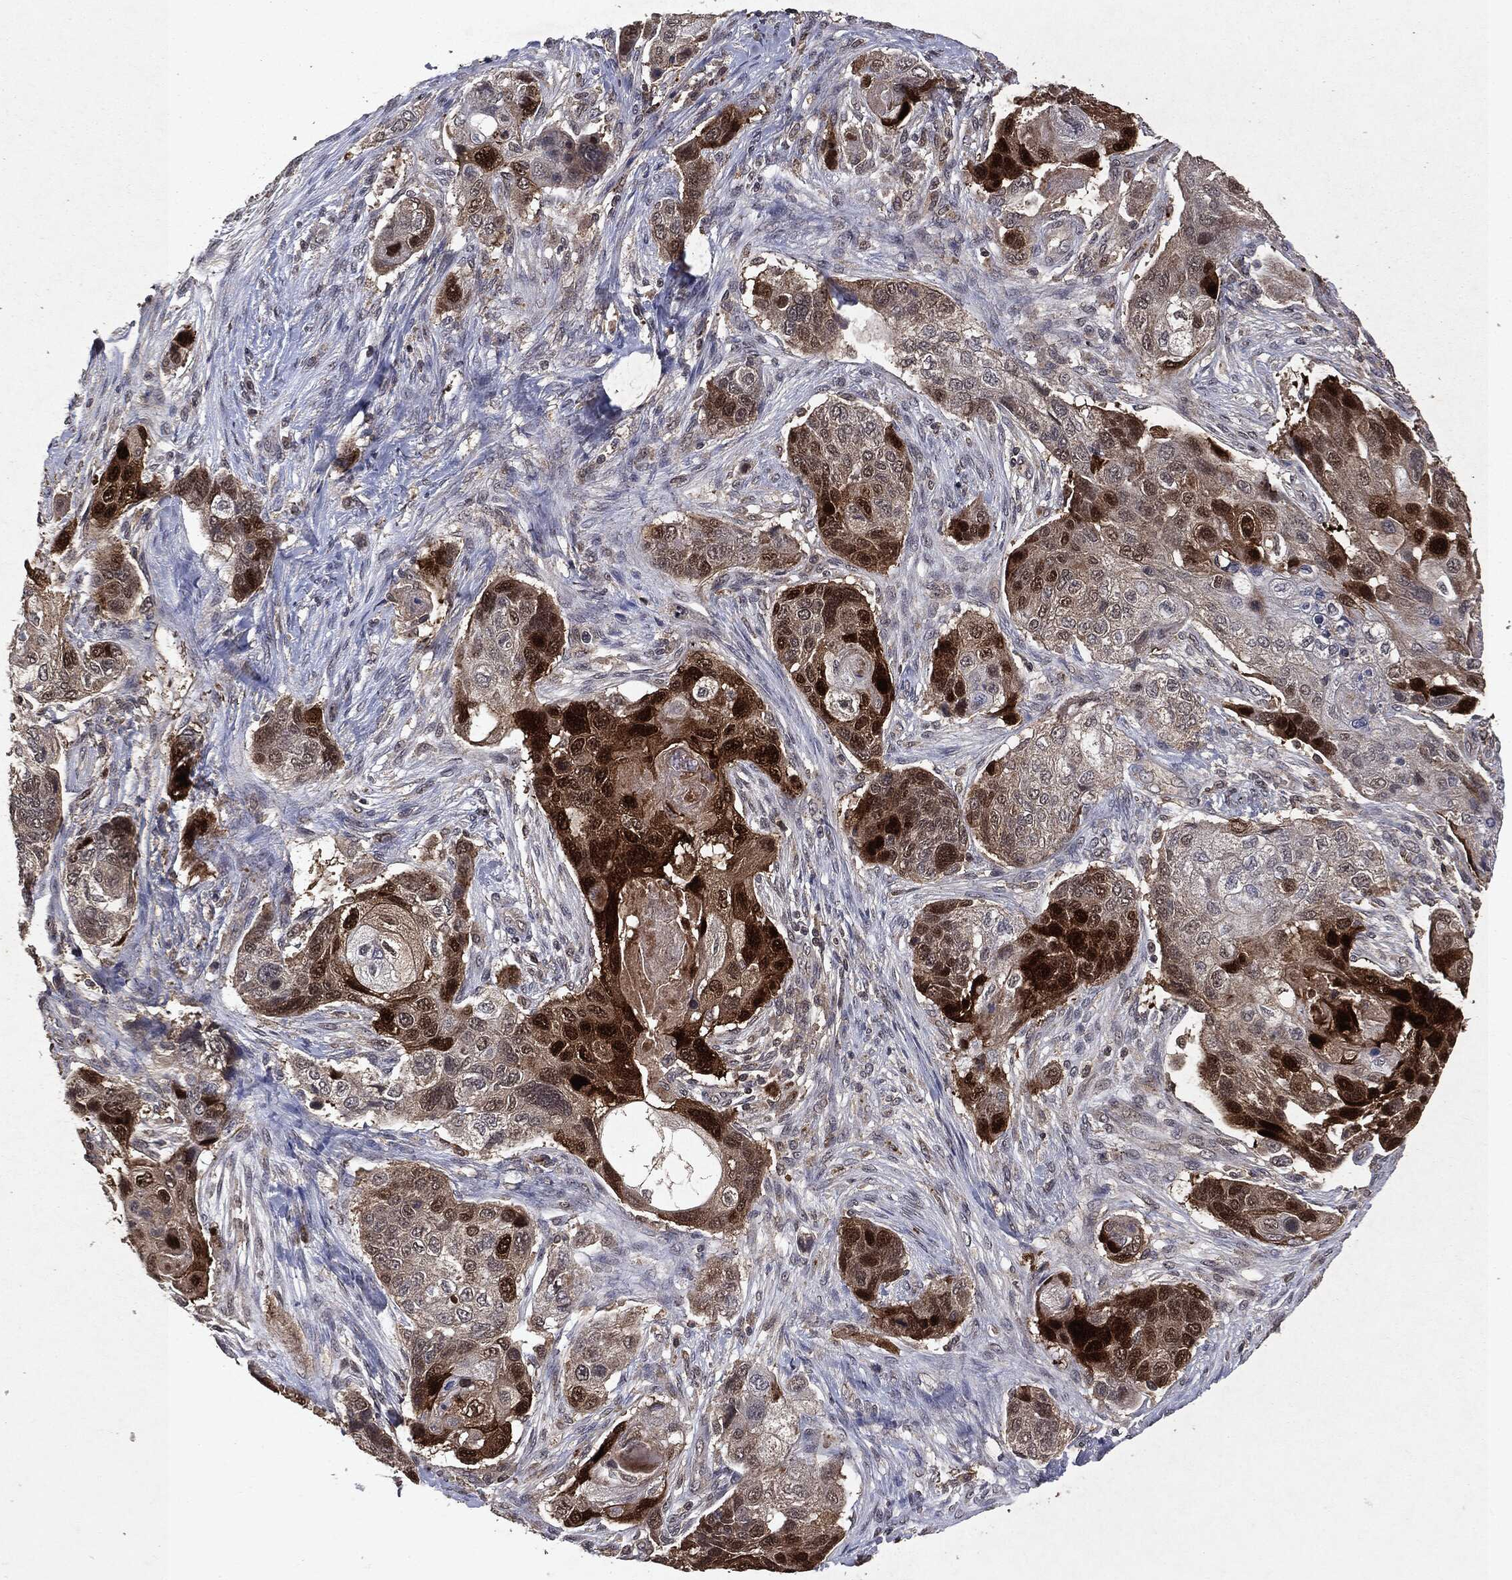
{"staining": {"intensity": "strong", "quantity": "<25%", "location": "cytoplasmic/membranous,nuclear"}, "tissue": "lung cancer", "cell_type": "Tumor cells", "image_type": "cancer", "snomed": [{"axis": "morphology", "description": "Normal tissue, NOS"}, {"axis": "morphology", "description": "Squamous cell carcinoma, NOS"}, {"axis": "topography", "description": "Bronchus"}, {"axis": "topography", "description": "Lung"}], "caption": "A high-resolution image shows IHC staining of lung squamous cell carcinoma, which displays strong cytoplasmic/membranous and nuclear expression in approximately <25% of tumor cells.", "gene": "MTOR", "patient": {"sex": "male", "age": 69}}